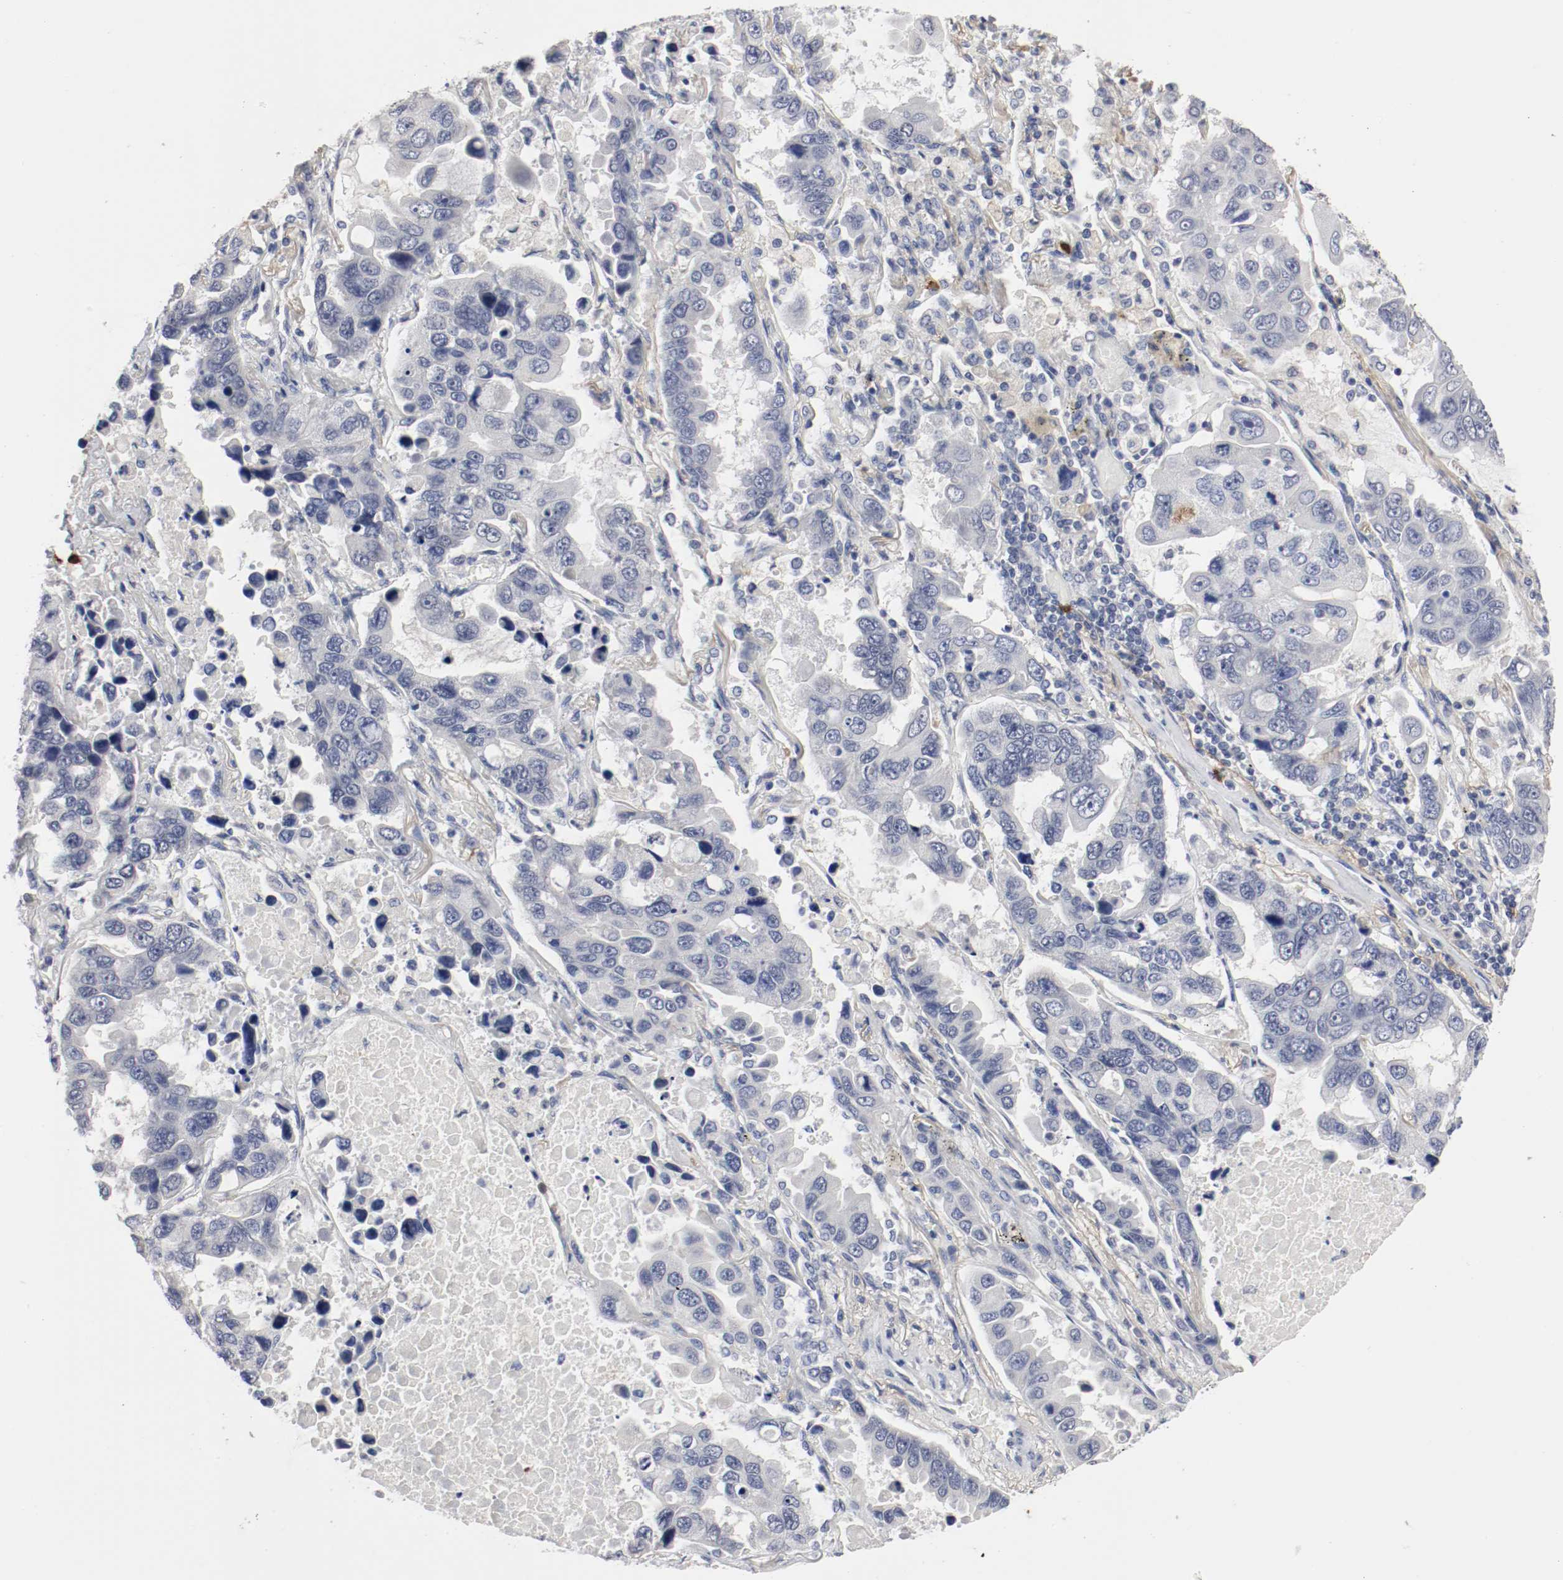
{"staining": {"intensity": "negative", "quantity": "none", "location": "none"}, "tissue": "lung cancer", "cell_type": "Tumor cells", "image_type": "cancer", "snomed": [{"axis": "morphology", "description": "Adenocarcinoma, NOS"}, {"axis": "topography", "description": "Lung"}], "caption": "The micrograph reveals no significant positivity in tumor cells of lung cancer. The staining is performed using DAB brown chromogen with nuclei counter-stained in using hematoxylin.", "gene": "CEBPE", "patient": {"sex": "male", "age": 64}}